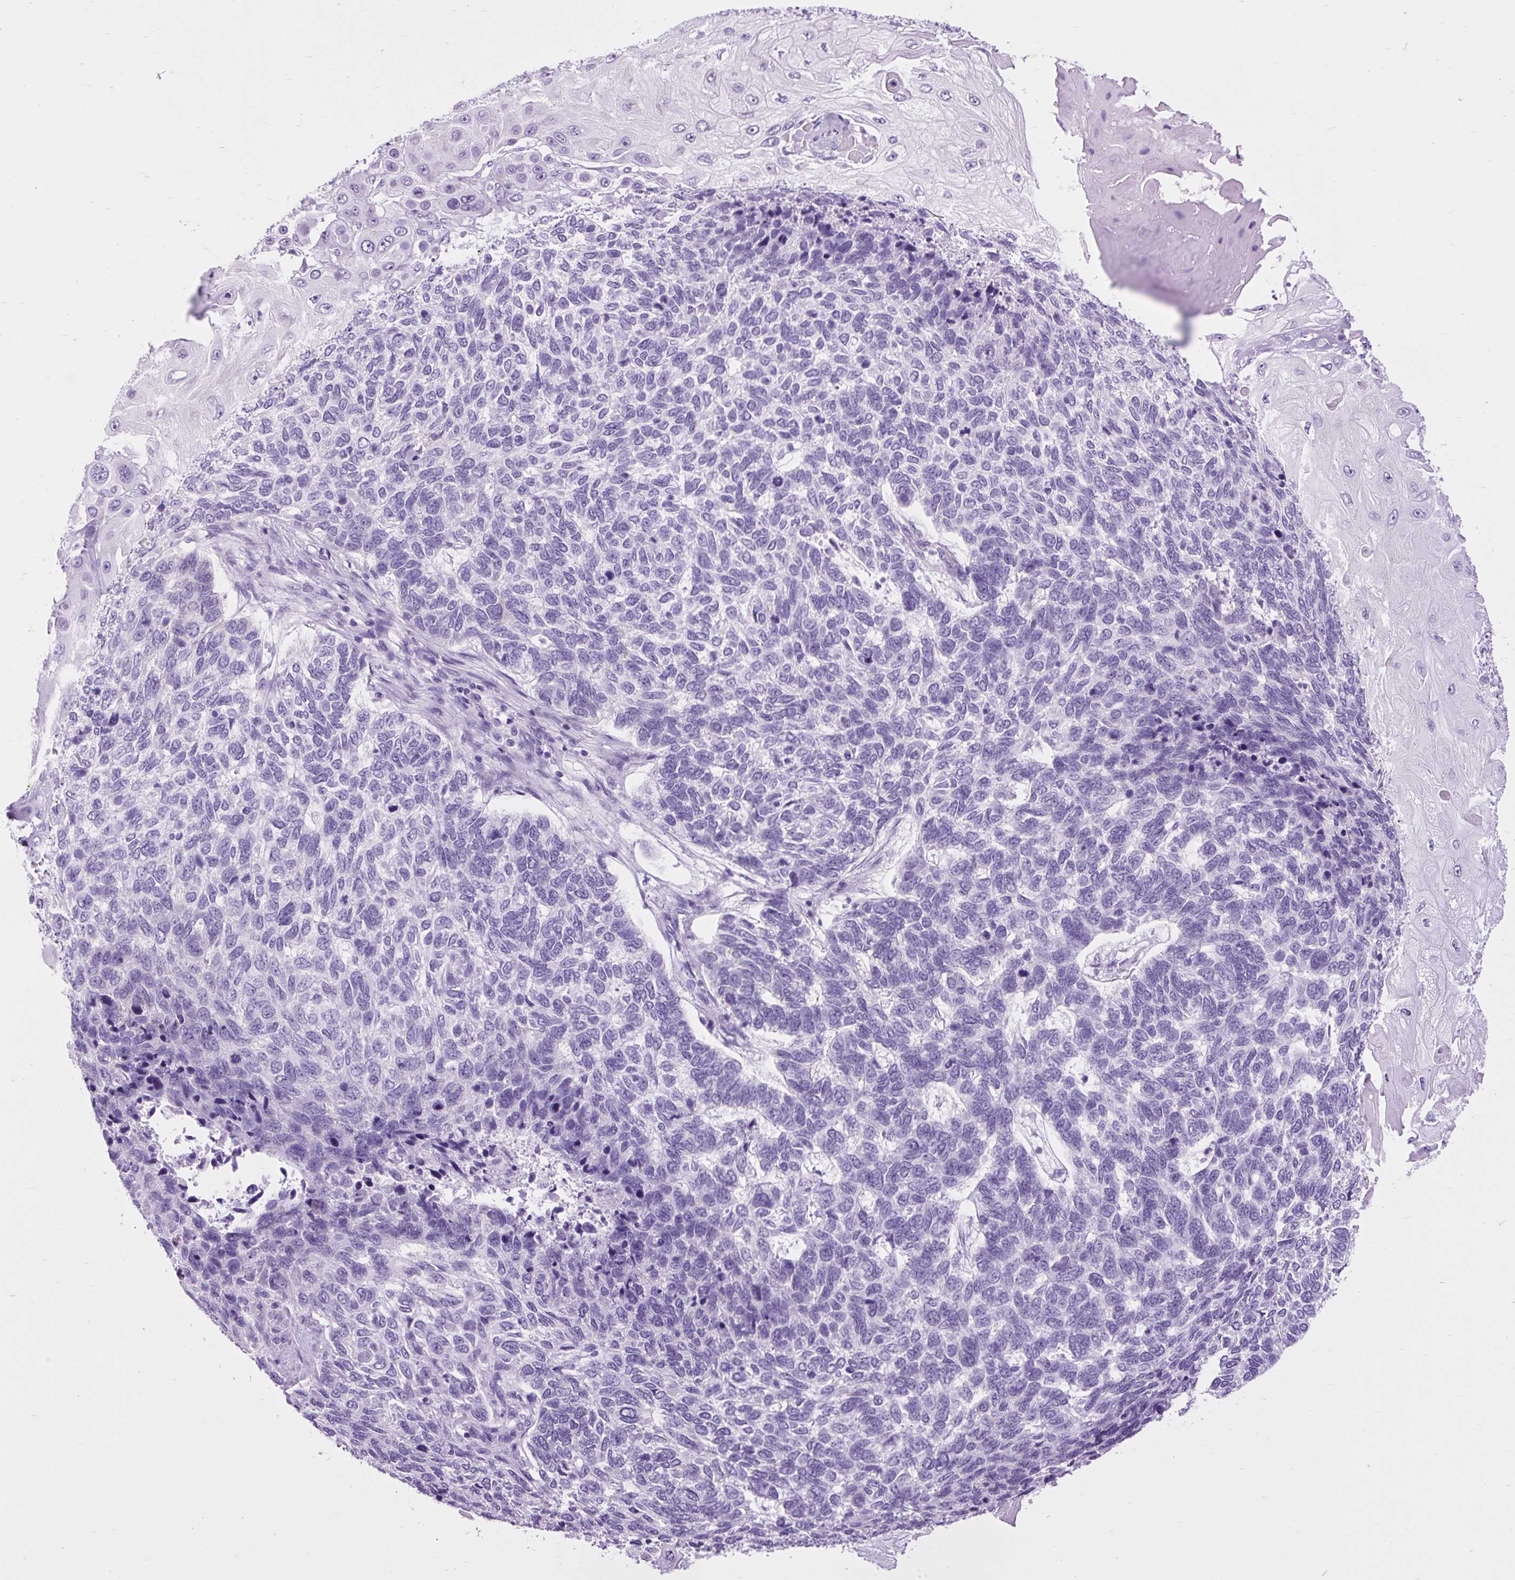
{"staining": {"intensity": "negative", "quantity": "none", "location": "none"}, "tissue": "skin cancer", "cell_type": "Tumor cells", "image_type": "cancer", "snomed": [{"axis": "morphology", "description": "Basal cell carcinoma"}, {"axis": "topography", "description": "Skin"}], "caption": "The micrograph demonstrates no significant expression in tumor cells of basal cell carcinoma (skin).", "gene": "DPP6", "patient": {"sex": "female", "age": 65}}